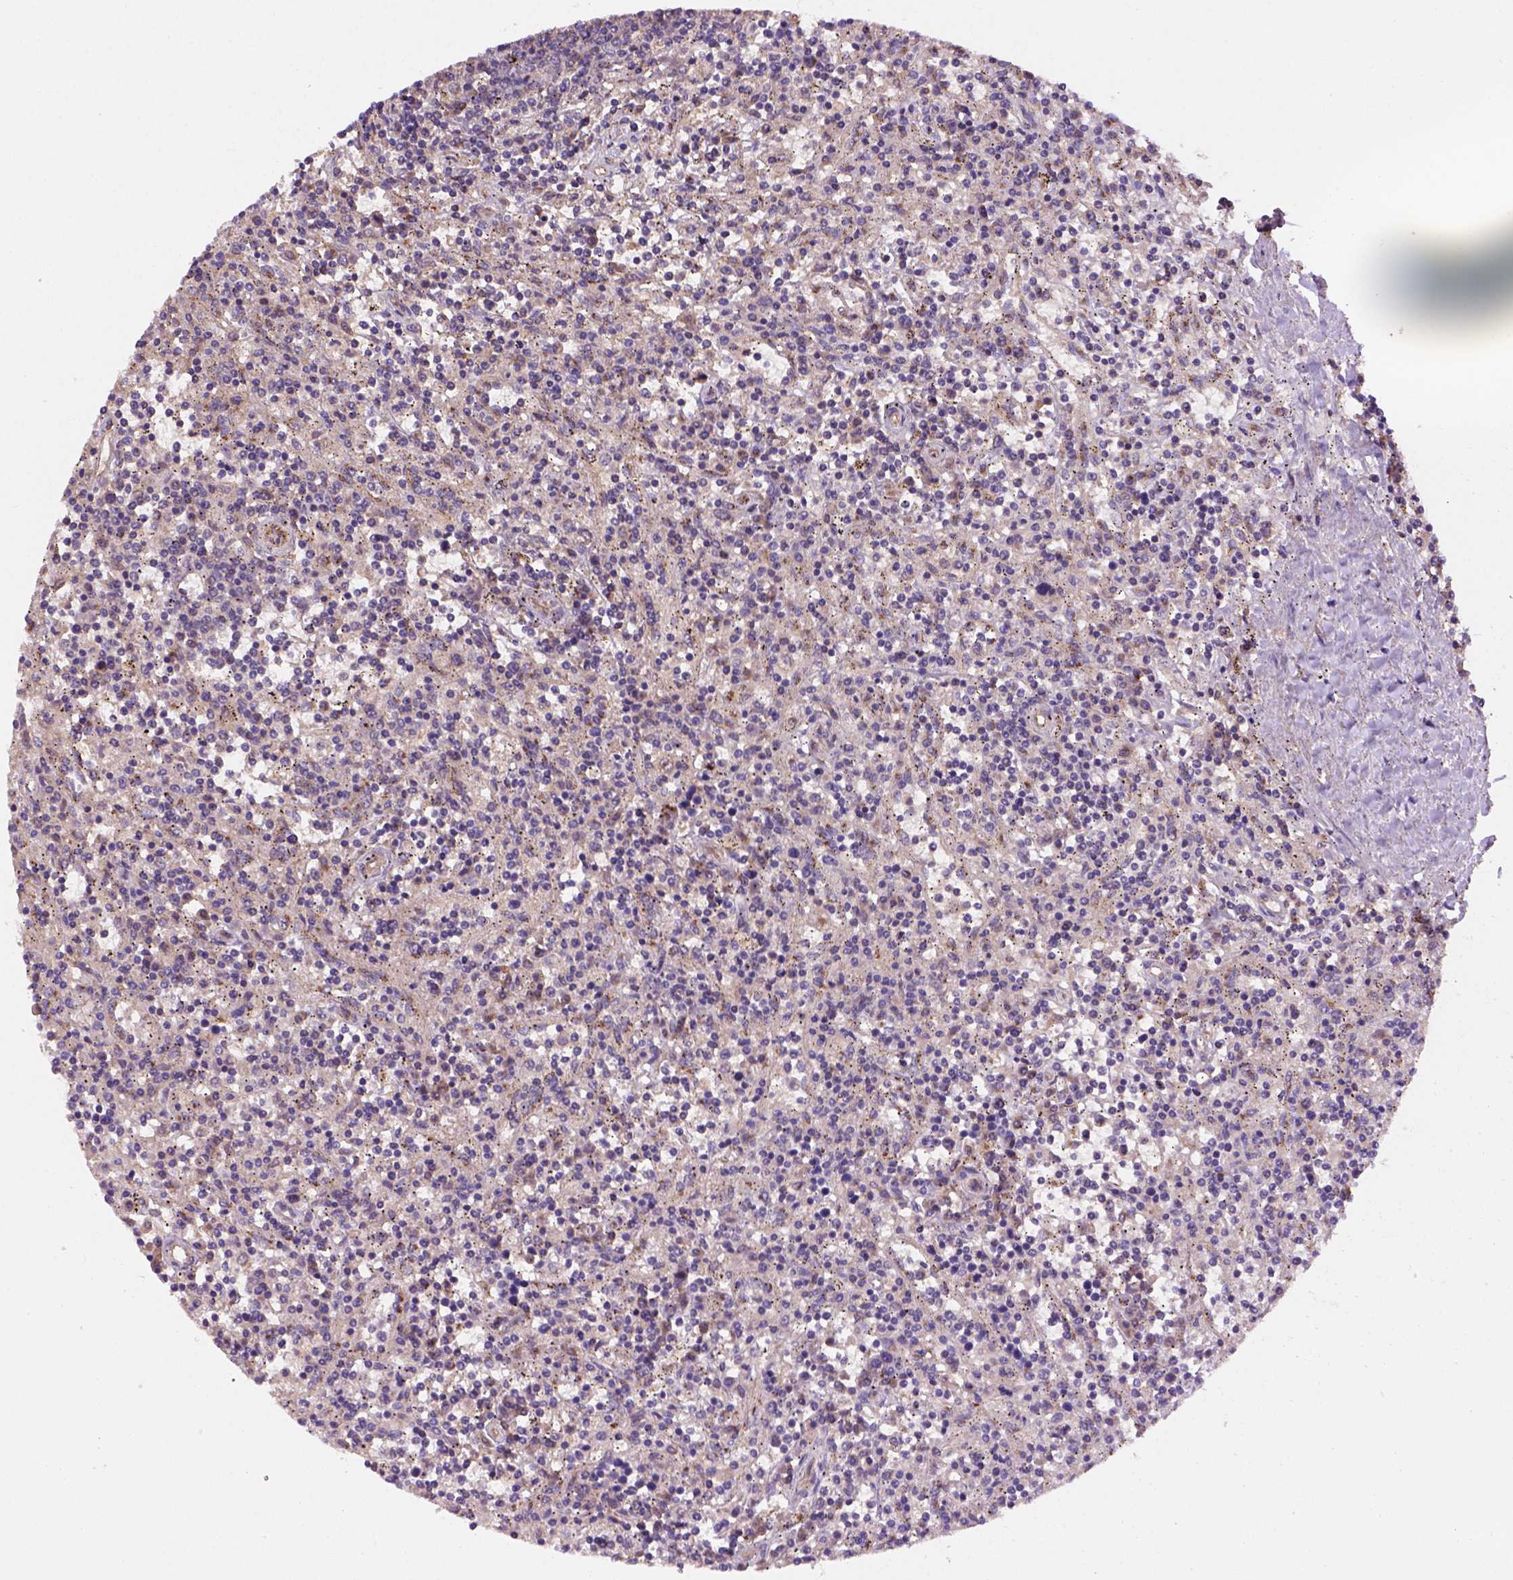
{"staining": {"intensity": "weak", "quantity": "25%-75%", "location": "cytoplasmic/membranous"}, "tissue": "lymphoma", "cell_type": "Tumor cells", "image_type": "cancer", "snomed": [{"axis": "morphology", "description": "Malignant lymphoma, non-Hodgkin's type, Low grade"}, {"axis": "topography", "description": "Spleen"}], "caption": "Protein analysis of lymphoma tissue reveals weak cytoplasmic/membranous positivity in about 25%-75% of tumor cells.", "gene": "WARS2", "patient": {"sex": "male", "age": 62}}